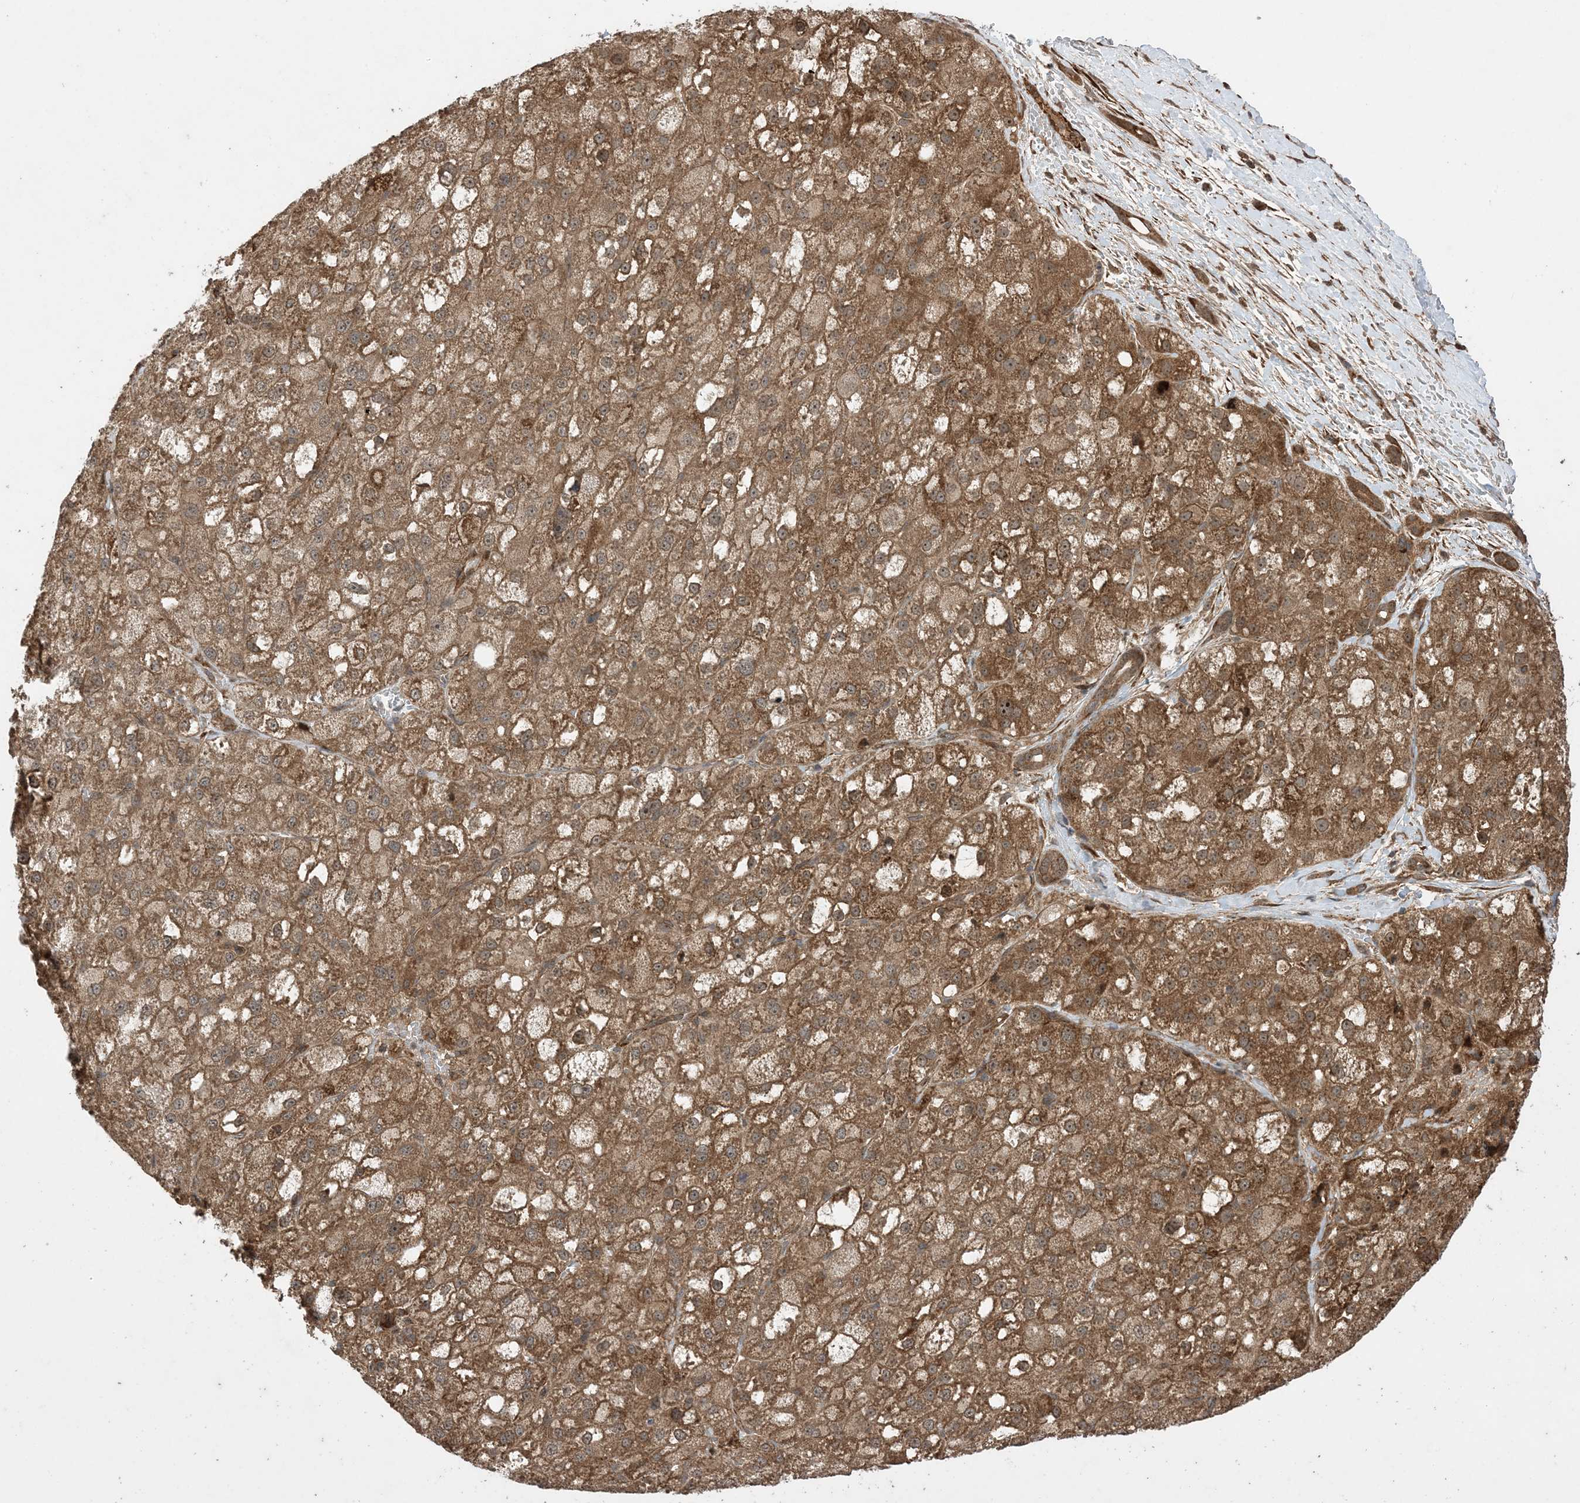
{"staining": {"intensity": "moderate", "quantity": ">75%", "location": "cytoplasmic/membranous"}, "tissue": "liver cancer", "cell_type": "Tumor cells", "image_type": "cancer", "snomed": [{"axis": "morphology", "description": "Carcinoma, Hepatocellular, NOS"}, {"axis": "topography", "description": "Liver"}], "caption": "Protein staining of hepatocellular carcinoma (liver) tissue exhibits moderate cytoplasmic/membranous positivity in approximately >75% of tumor cells. (Stains: DAB (3,3'-diaminobenzidine) in brown, nuclei in blue, Microscopy: brightfield microscopy at high magnification).", "gene": "ZNF511", "patient": {"sex": "male", "age": 57}}